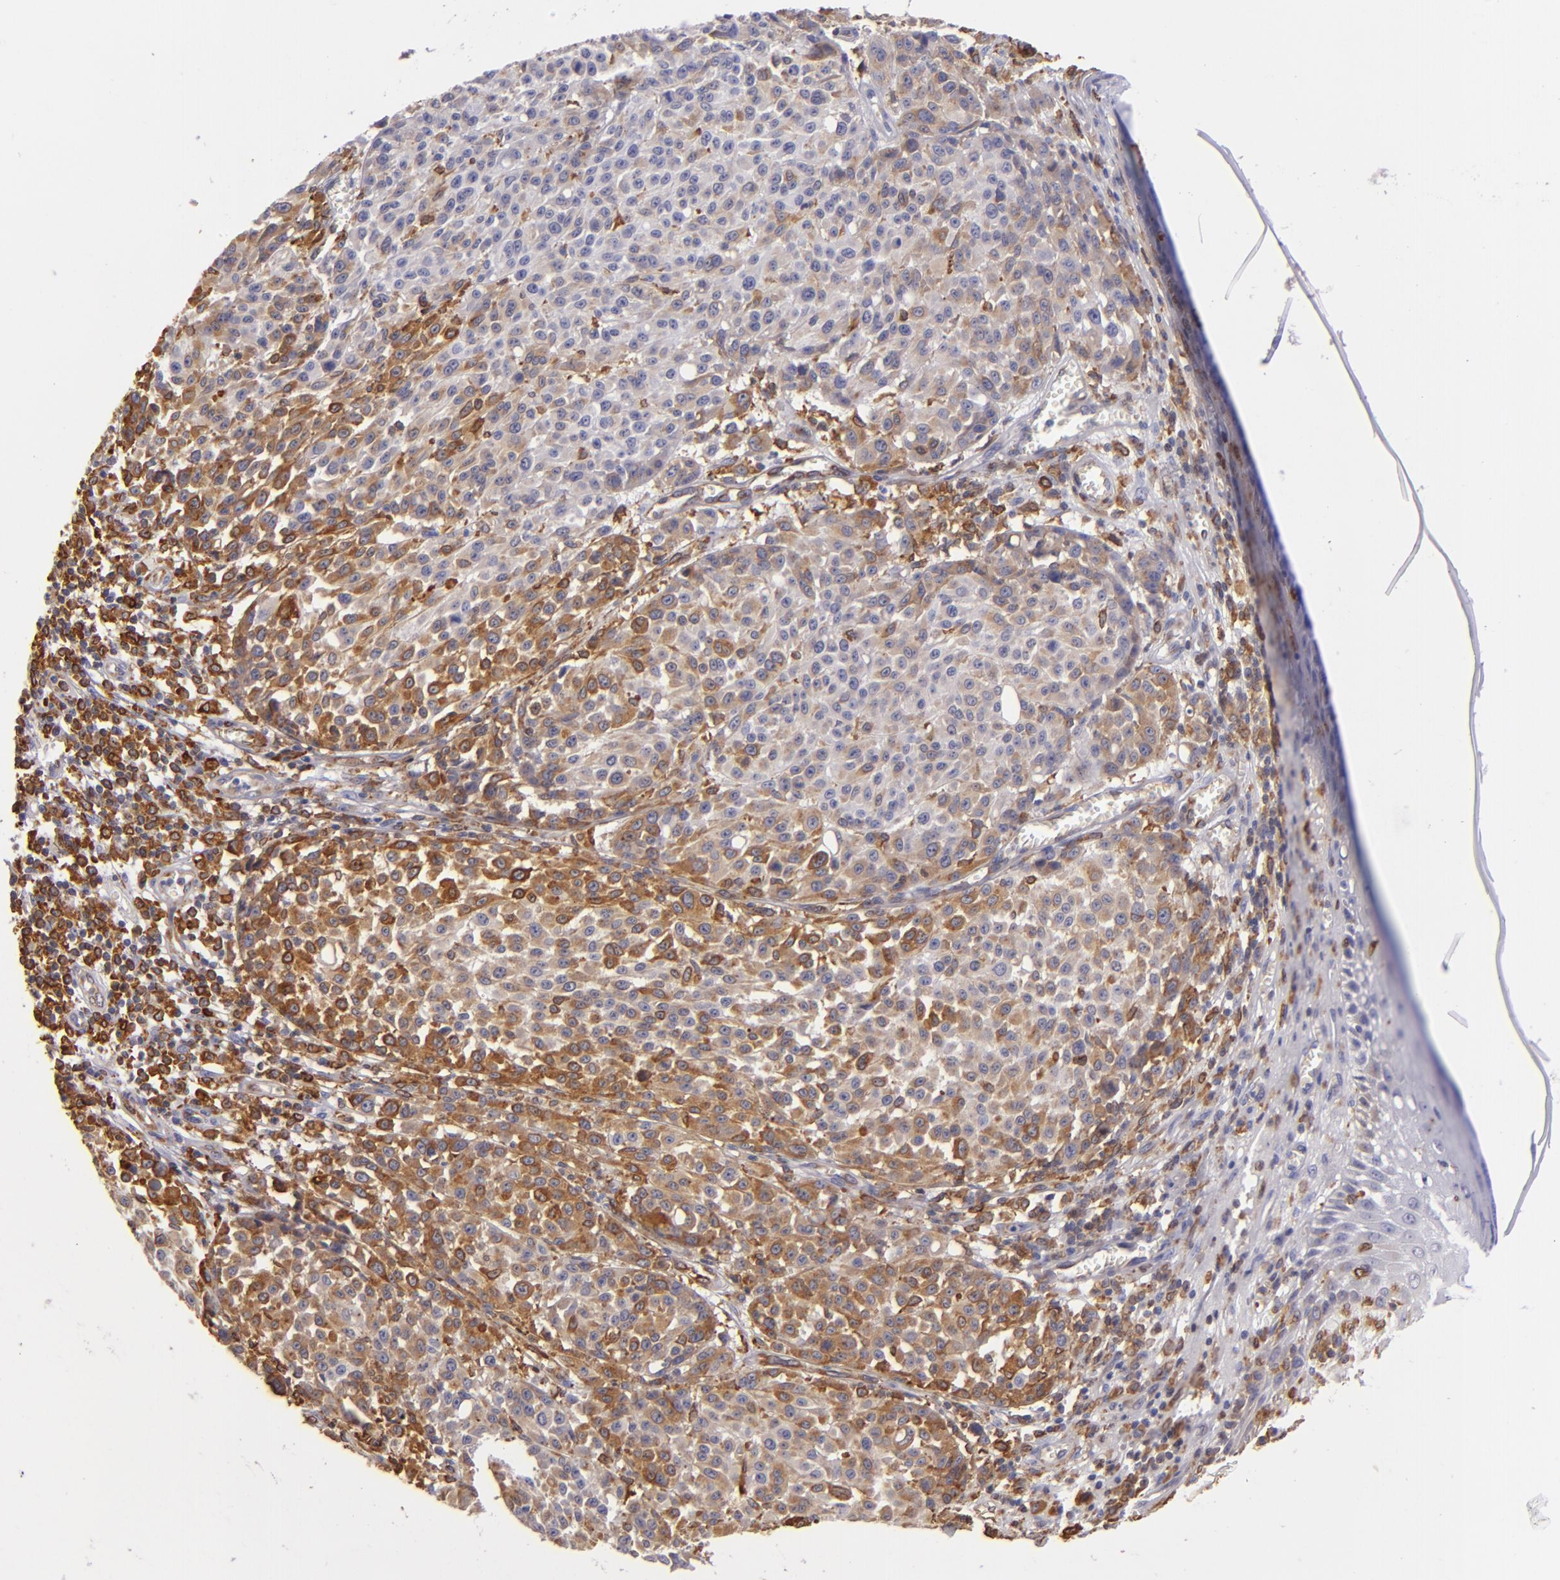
{"staining": {"intensity": "moderate", "quantity": "25%-75%", "location": "cytoplasmic/membranous"}, "tissue": "melanoma", "cell_type": "Tumor cells", "image_type": "cancer", "snomed": [{"axis": "morphology", "description": "Malignant melanoma, NOS"}, {"axis": "topography", "description": "Skin"}], "caption": "There is medium levels of moderate cytoplasmic/membranous staining in tumor cells of melanoma, as demonstrated by immunohistochemical staining (brown color).", "gene": "CD74", "patient": {"sex": "female", "age": 49}}